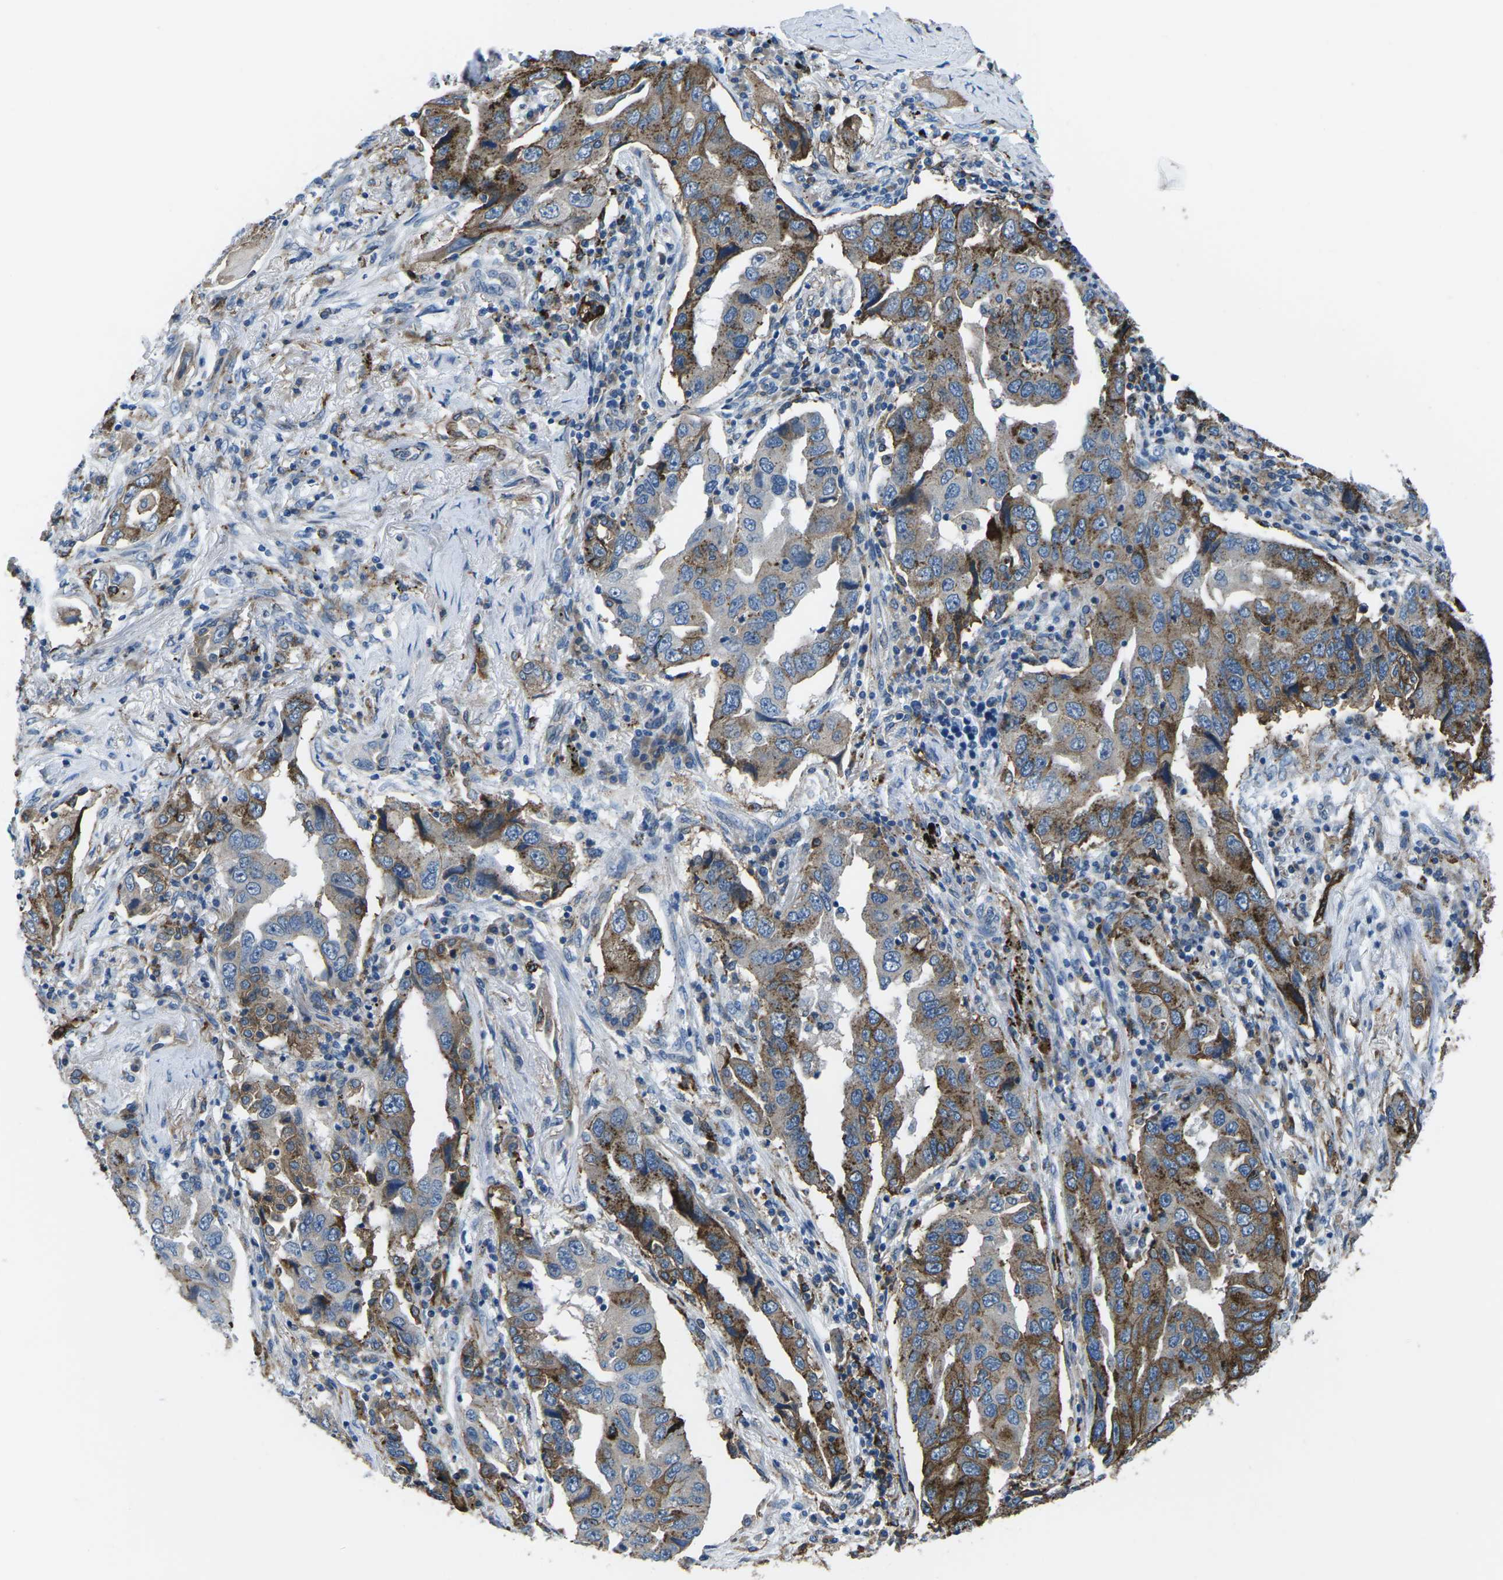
{"staining": {"intensity": "moderate", "quantity": ">75%", "location": "cytoplasmic/membranous"}, "tissue": "lung cancer", "cell_type": "Tumor cells", "image_type": "cancer", "snomed": [{"axis": "morphology", "description": "Adenocarcinoma, NOS"}, {"axis": "topography", "description": "Lung"}], "caption": "A high-resolution histopathology image shows immunohistochemistry staining of lung cancer, which shows moderate cytoplasmic/membranous expression in about >75% of tumor cells. (DAB (3,3'-diaminobenzidine) IHC with brightfield microscopy, high magnification).", "gene": "PTPN1", "patient": {"sex": "female", "age": 65}}